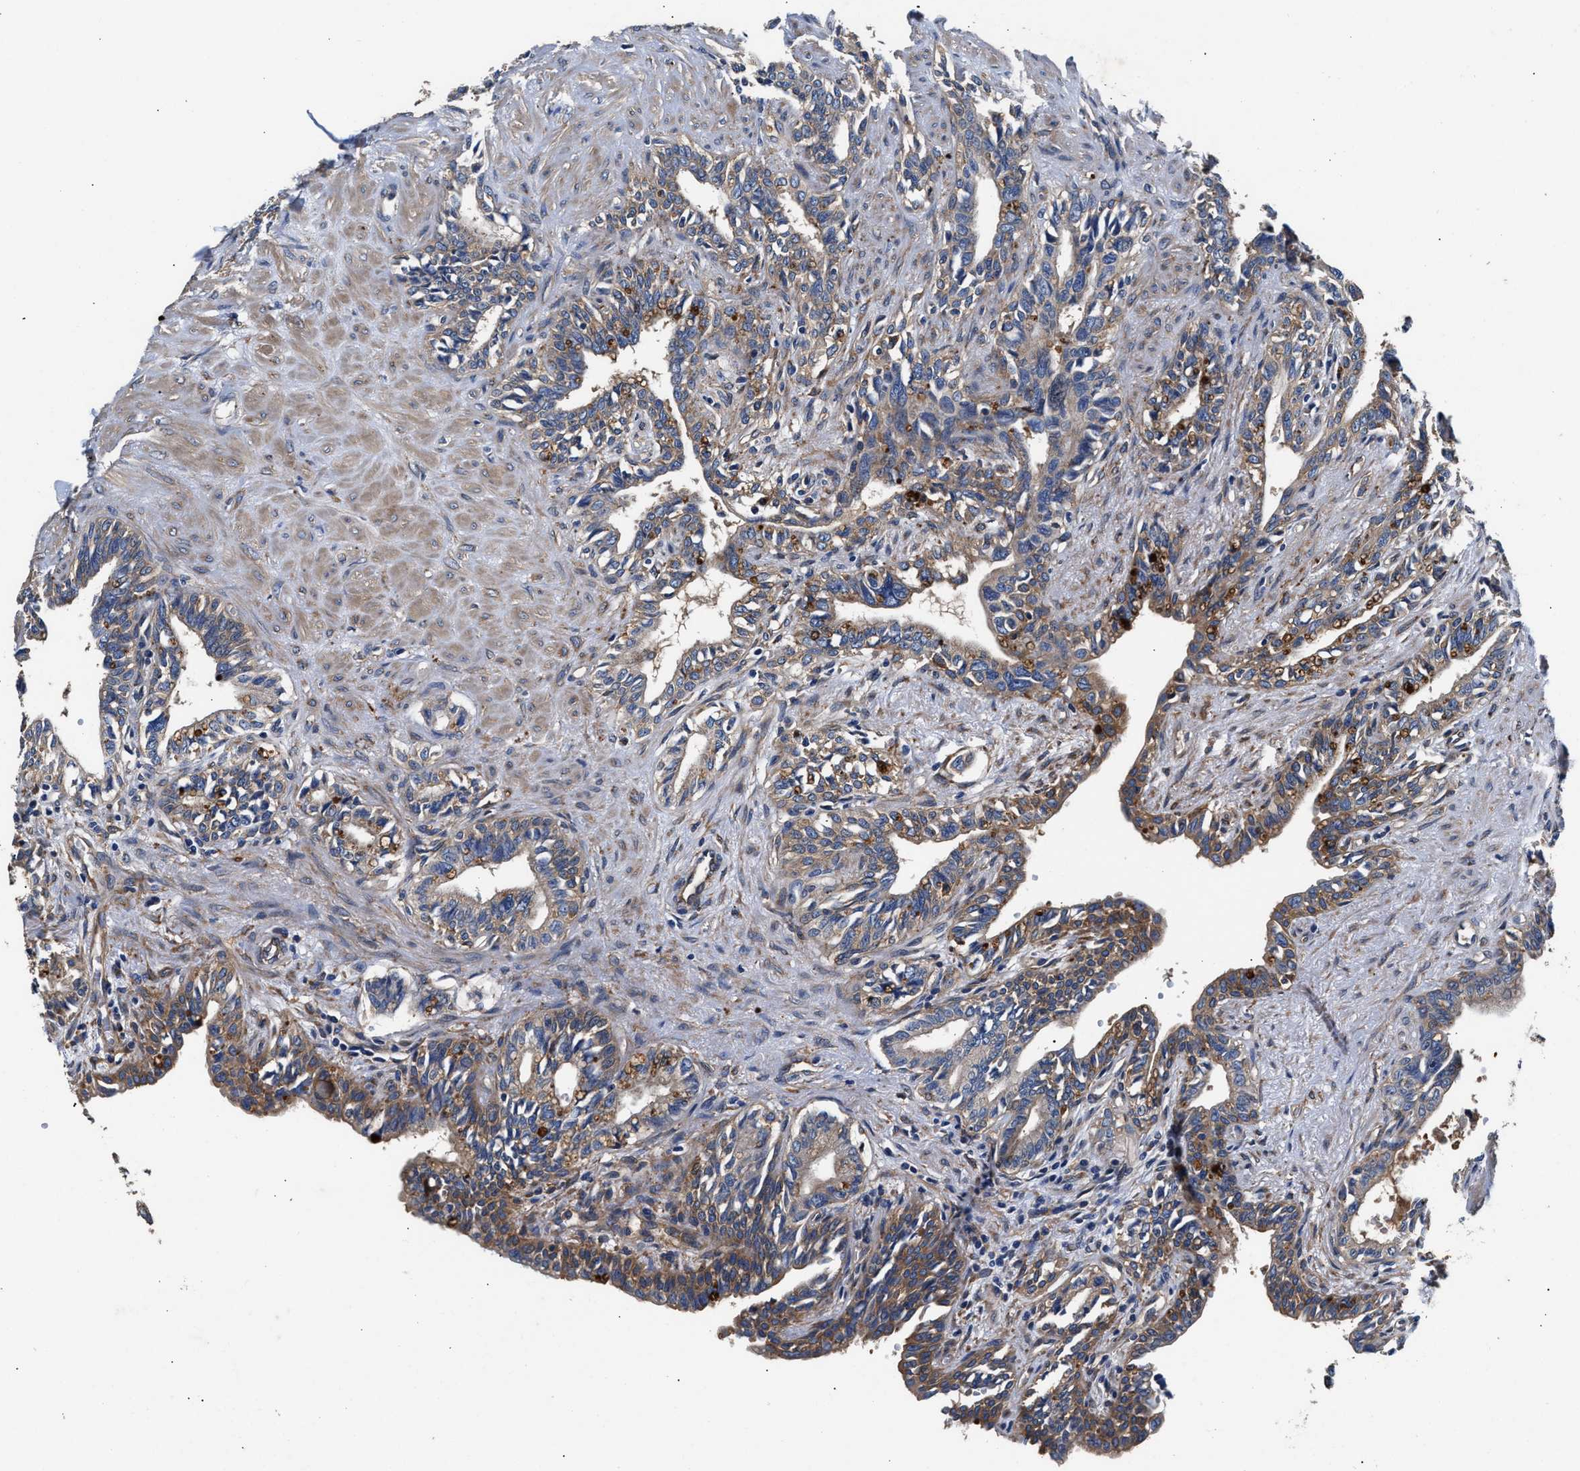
{"staining": {"intensity": "moderate", "quantity": "25%-75%", "location": "cytoplasmic/membranous"}, "tissue": "seminal vesicle", "cell_type": "Glandular cells", "image_type": "normal", "snomed": [{"axis": "morphology", "description": "Normal tissue, NOS"}, {"axis": "morphology", "description": "Adenocarcinoma, High grade"}, {"axis": "topography", "description": "Prostate"}, {"axis": "topography", "description": "Seminal veicle"}], "caption": "Immunohistochemical staining of benign human seminal vesicle exhibits 25%-75% levels of moderate cytoplasmic/membranous protein expression in approximately 25%-75% of glandular cells.", "gene": "SH3GL1", "patient": {"sex": "male", "age": 55}}